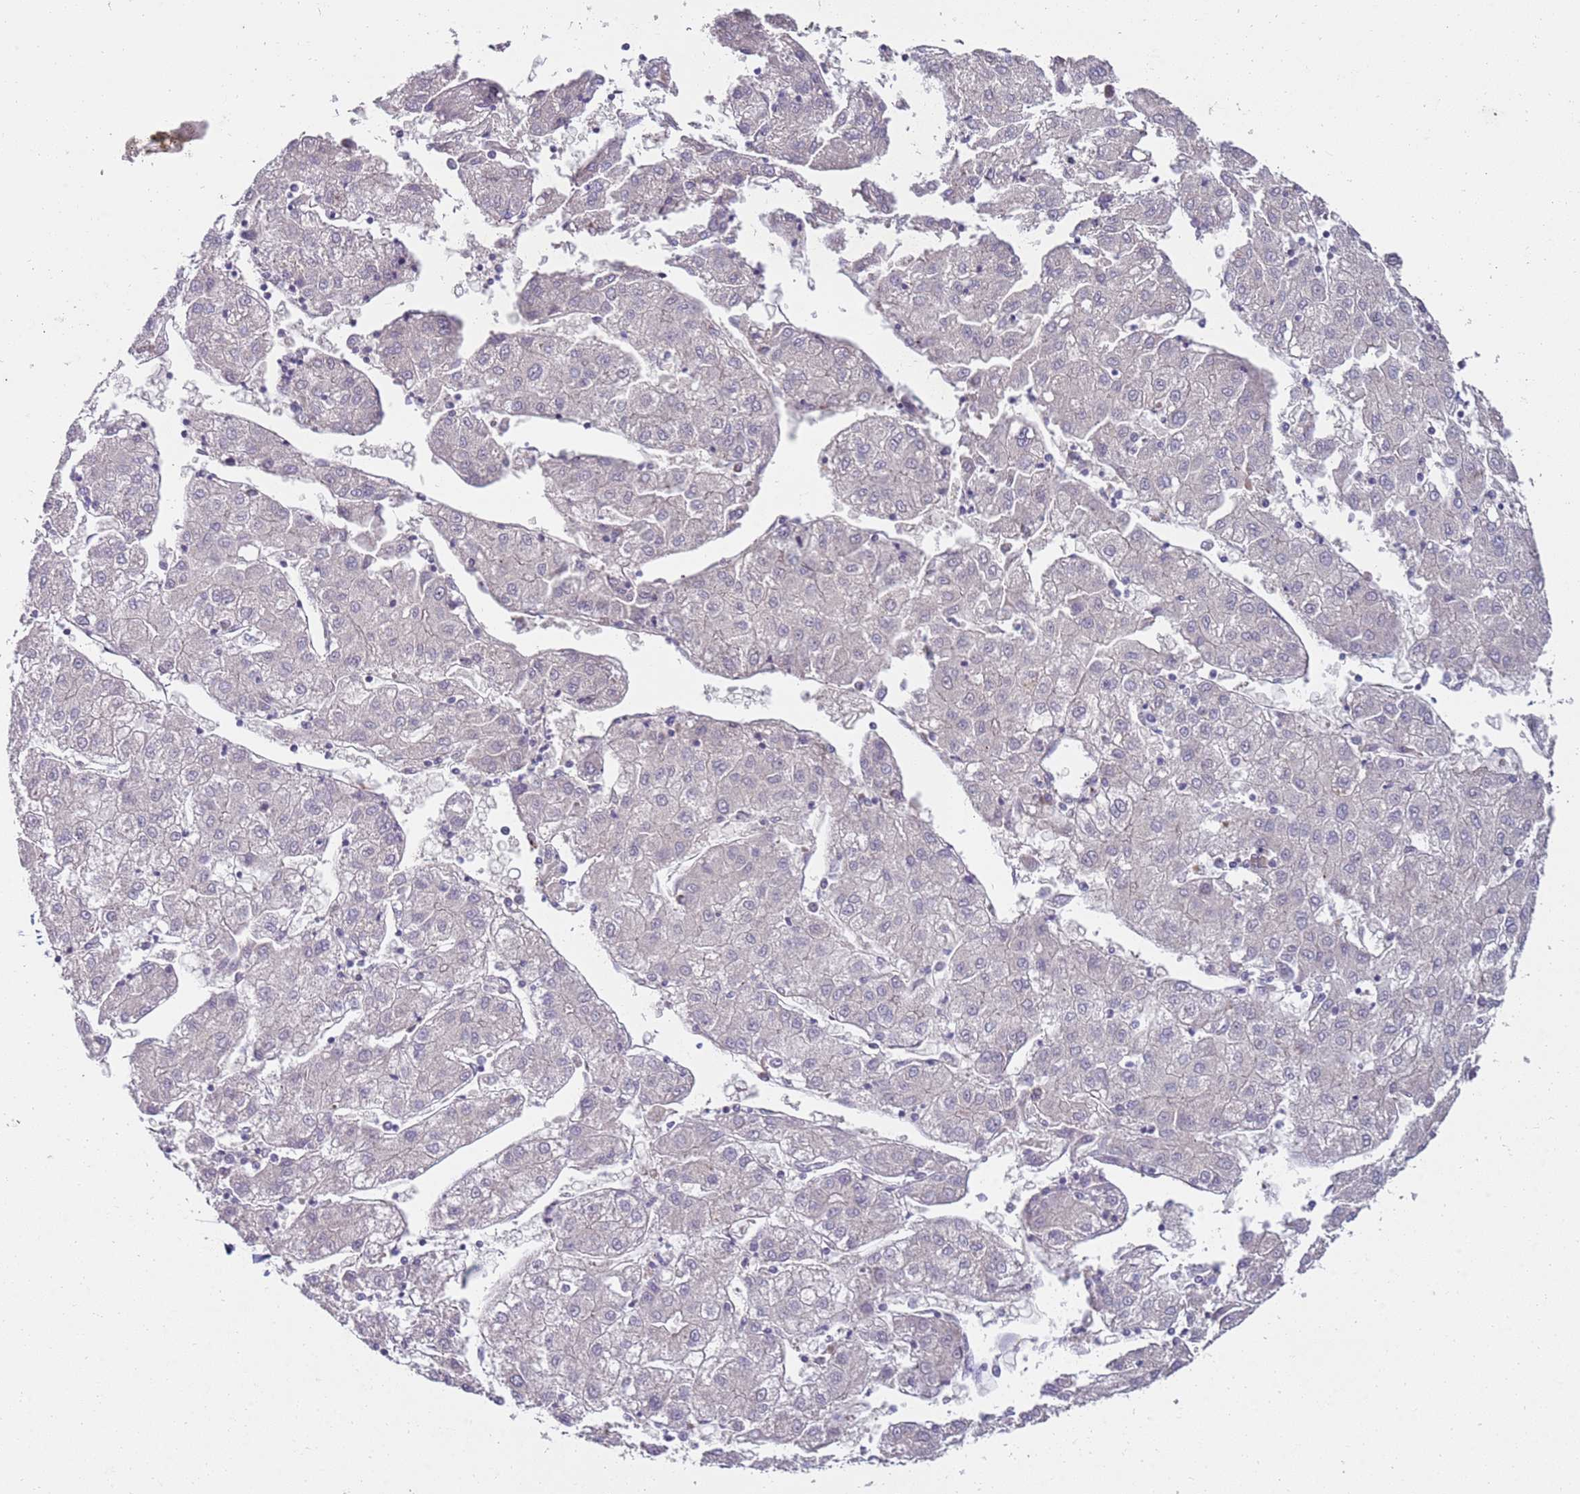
{"staining": {"intensity": "negative", "quantity": "none", "location": "none"}, "tissue": "liver cancer", "cell_type": "Tumor cells", "image_type": "cancer", "snomed": [{"axis": "morphology", "description": "Carcinoma, Hepatocellular, NOS"}, {"axis": "topography", "description": "Liver"}], "caption": "A photomicrograph of human hepatocellular carcinoma (liver) is negative for staining in tumor cells.", "gene": "NMUR2", "patient": {"sex": "male", "age": 72}}